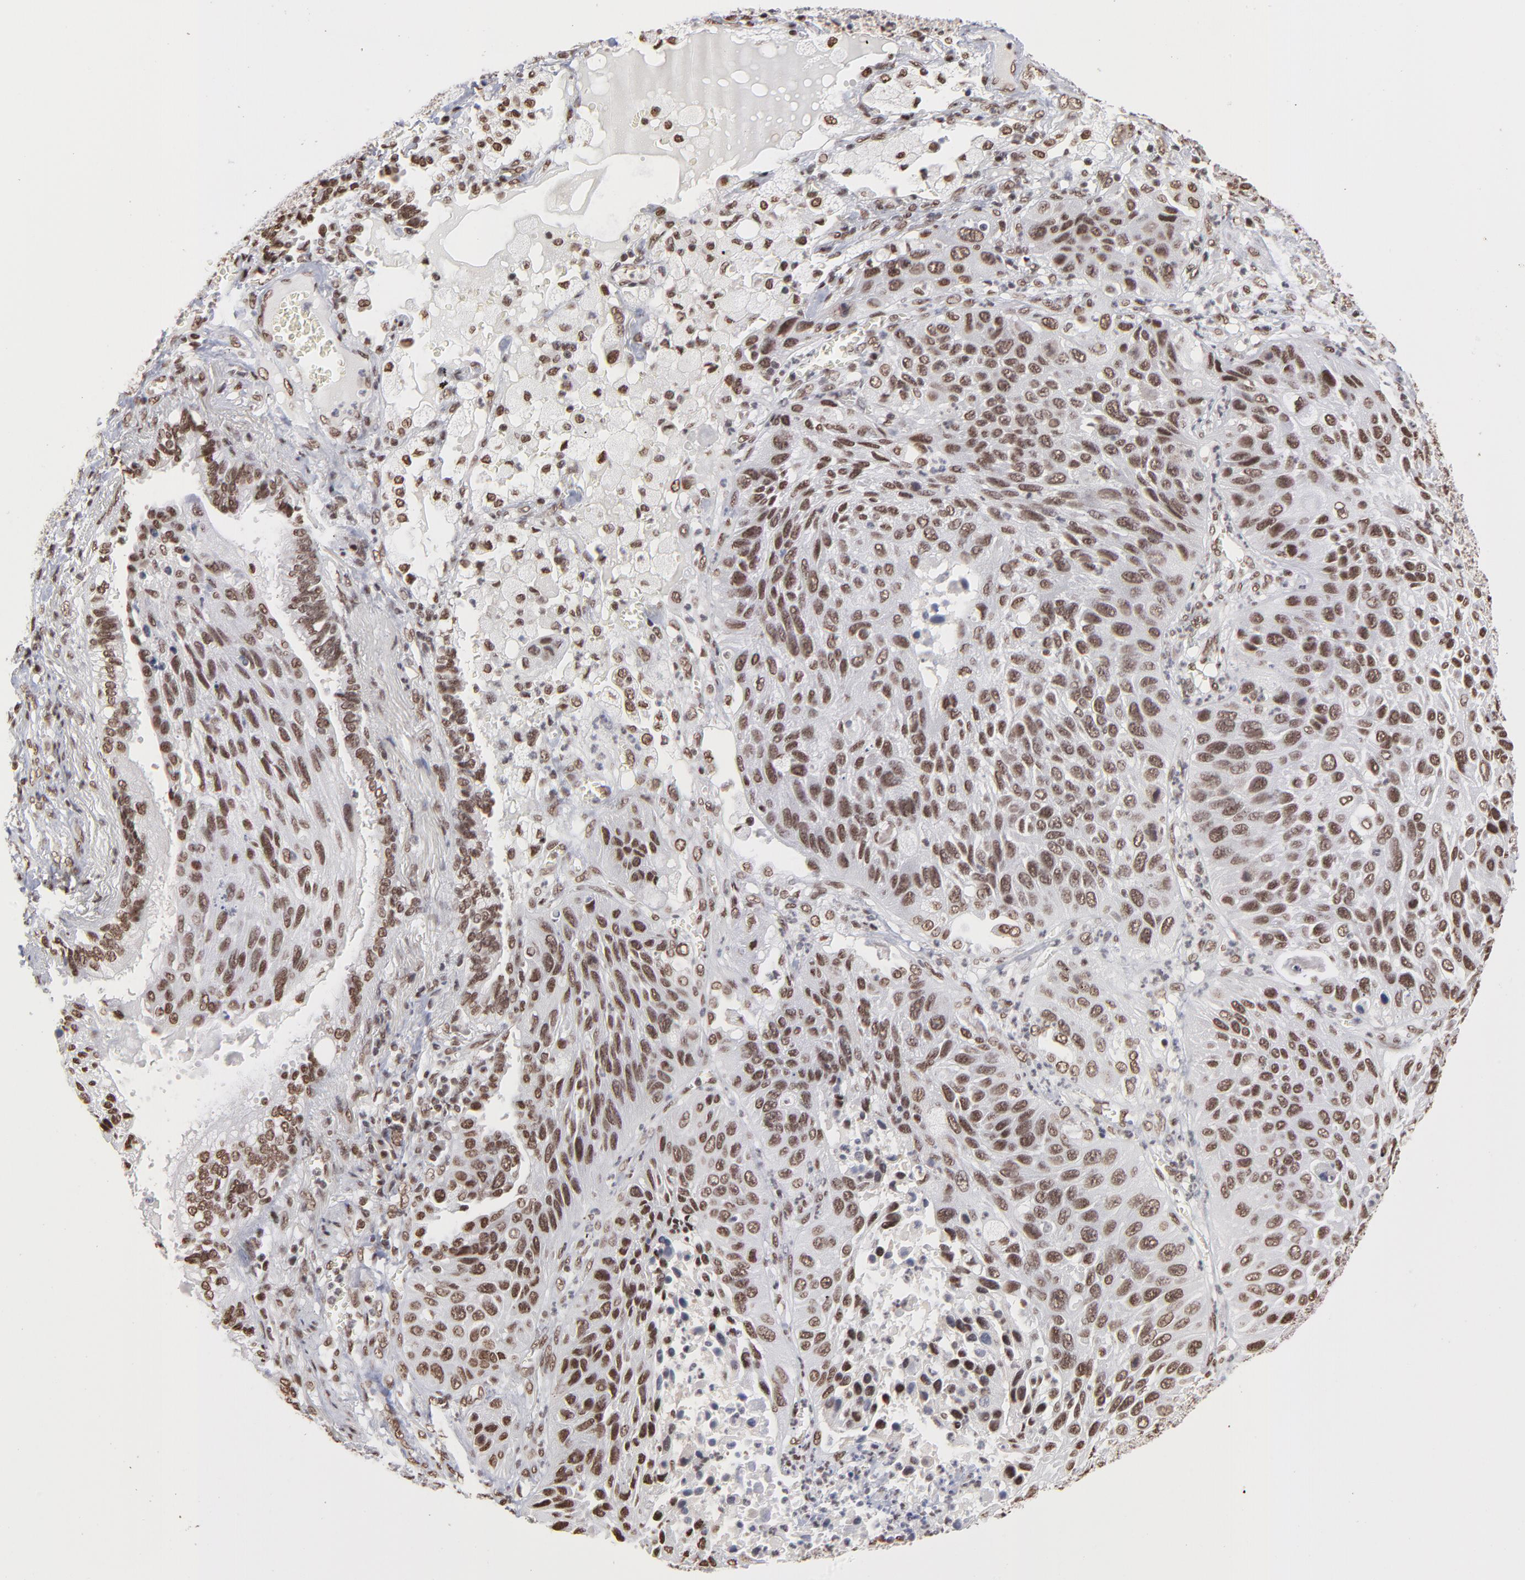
{"staining": {"intensity": "strong", "quantity": ">75%", "location": "nuclear"}, "tissue": "lung cancer", "cell_type": "Tumor cells", "image_type": "cancer", "snomed": [{"axis": "morphology", "description": "Squamous cell carcinoma, NOS"}, {"axis": "topography", "description": "Lung"}], "caption": "Lung cancer (squamous cell carcinoma) stained with a brown dye displays strong nuclear positive staining in about >75% of tumor cells.", "gene": "ZNF3", "patient": {"sex": "female", "age": 76}}